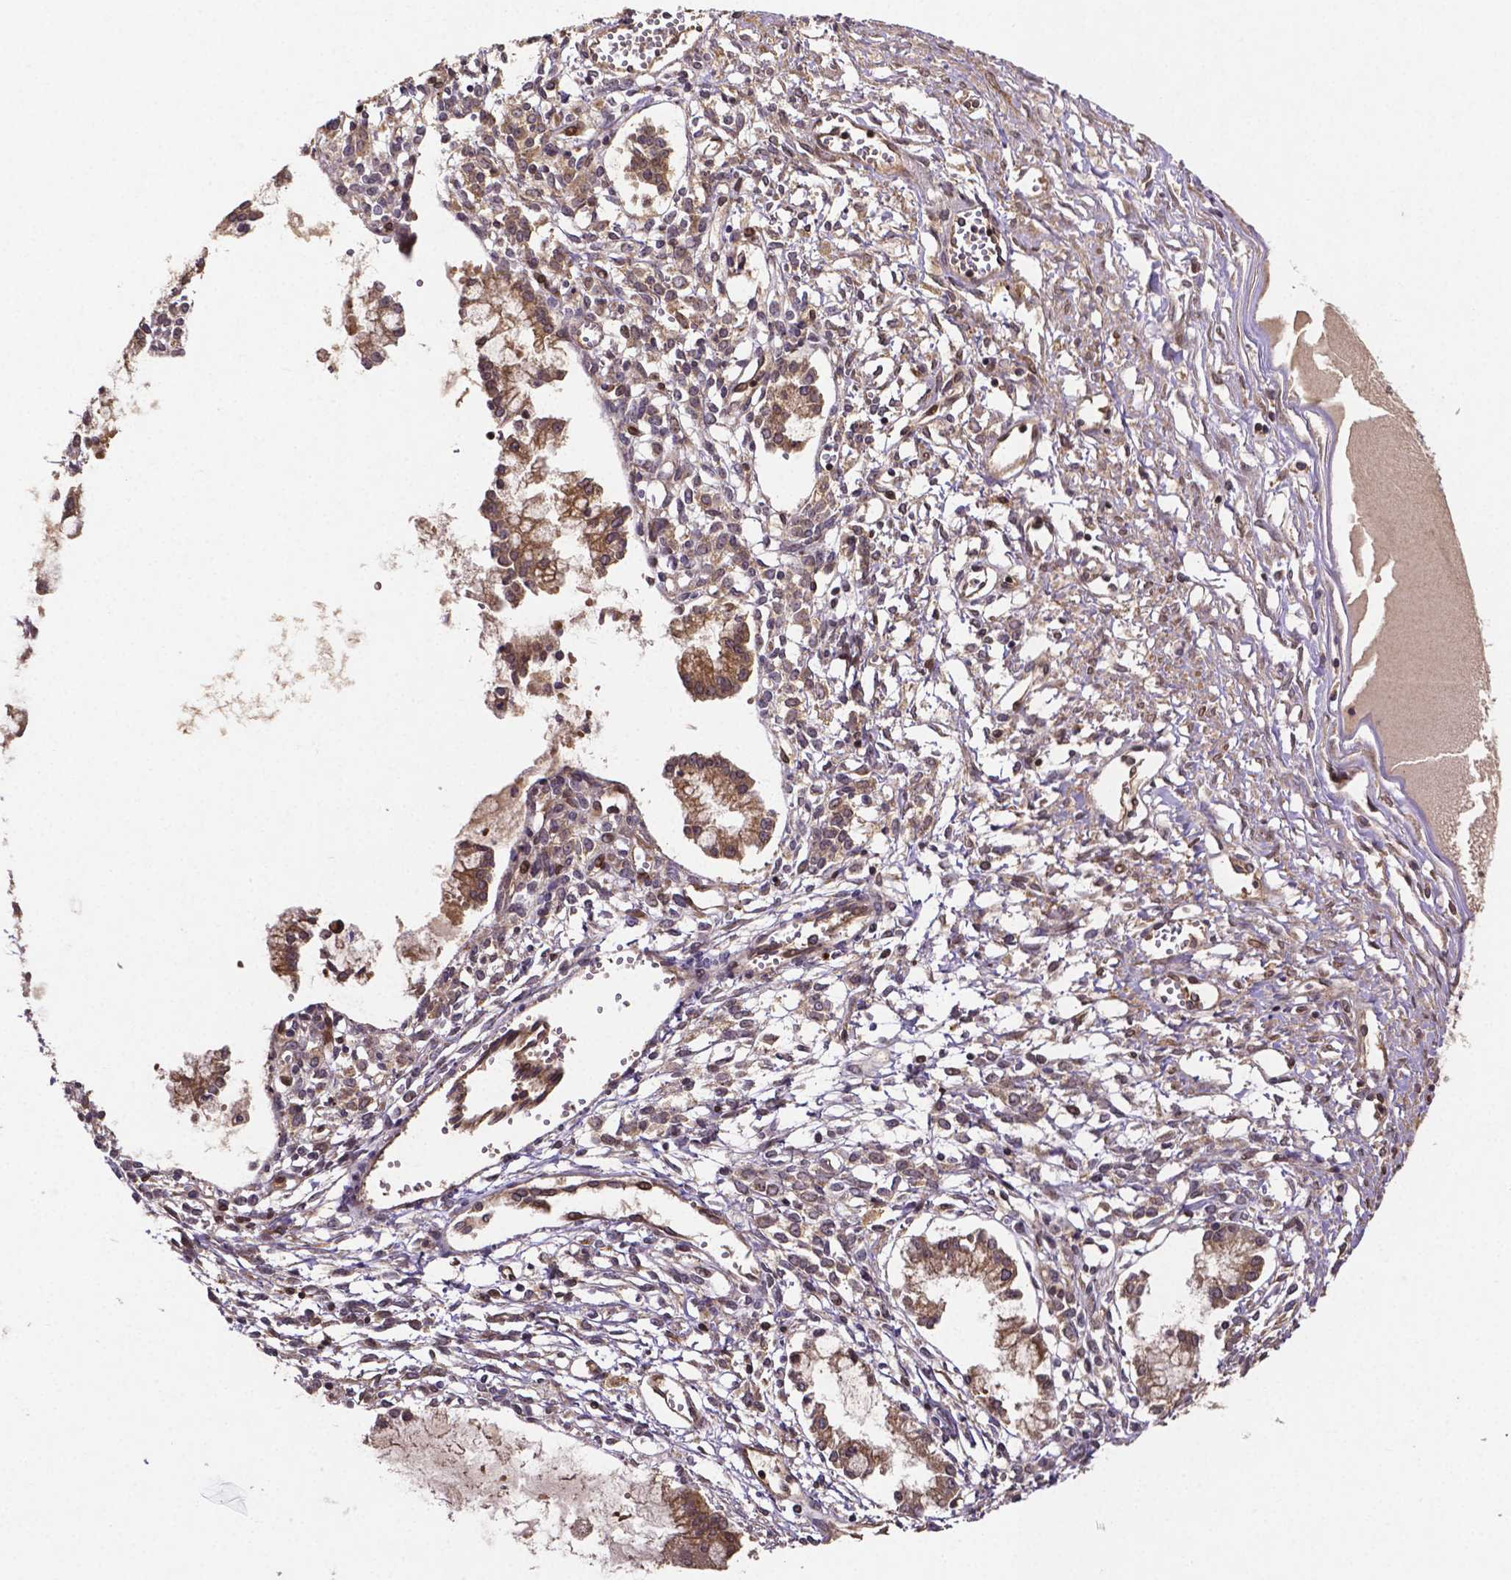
{"staining": {"intensity": "weak", "quantity": ">75%", "location": "cytoplasmic/membranous"}, "tissue": "ovarian cancer", "cell_type": "Tumor cells", "image_type": "cancer", "snomed": [{"axis": "morphology", "description": "Cystadenocarcinoma, mucinous, NOS"}, {"axis": "topography", "description": "Ovary"}], "caption": "Protein staining demonstrates weak cytoplasmic/membranous expression in about >75% of tumor cells in ovarian cancer (mucinous cystadenocarcinoma).", "gene": "RNF123", "patient": {"sex": "female", "age": 34}}